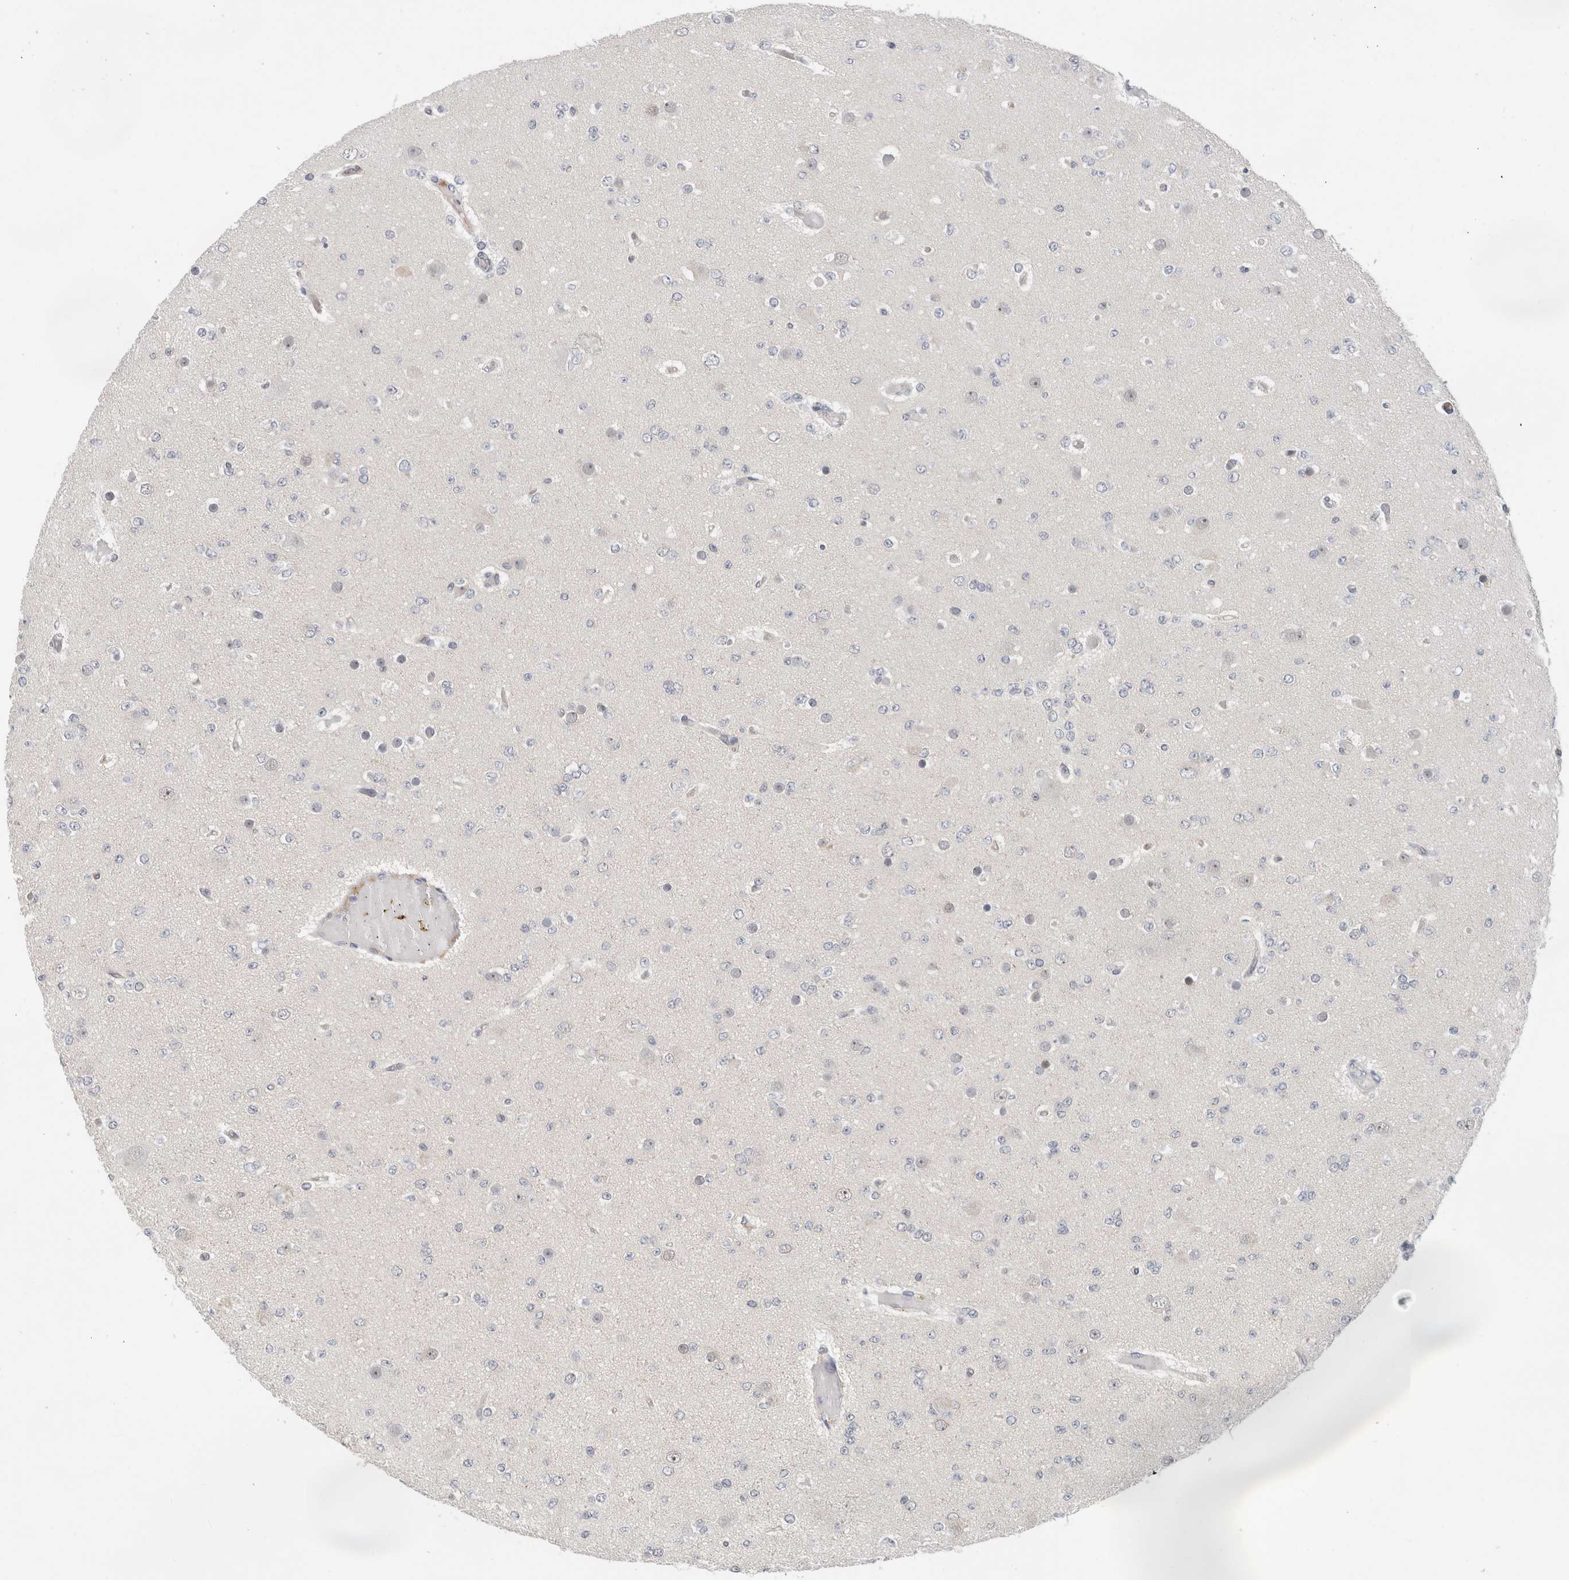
{"staining": {"intensity": "negative", "quantity": "none", "location": "none"}, "tissue": "glioma", "cell_type": "Tumor cells", "image_type": "cancer", "snomed": [{"axis": "morphology", "description": "Glioma, malignant, Low grade"}, {"axis": "topography", "description": "Brain"}], "caption": "Photomicrograph shows no significant protein expression in tumor cells of glioma.", "gene": "HCN3", "patient": {"sex": "female", "age": 22}}